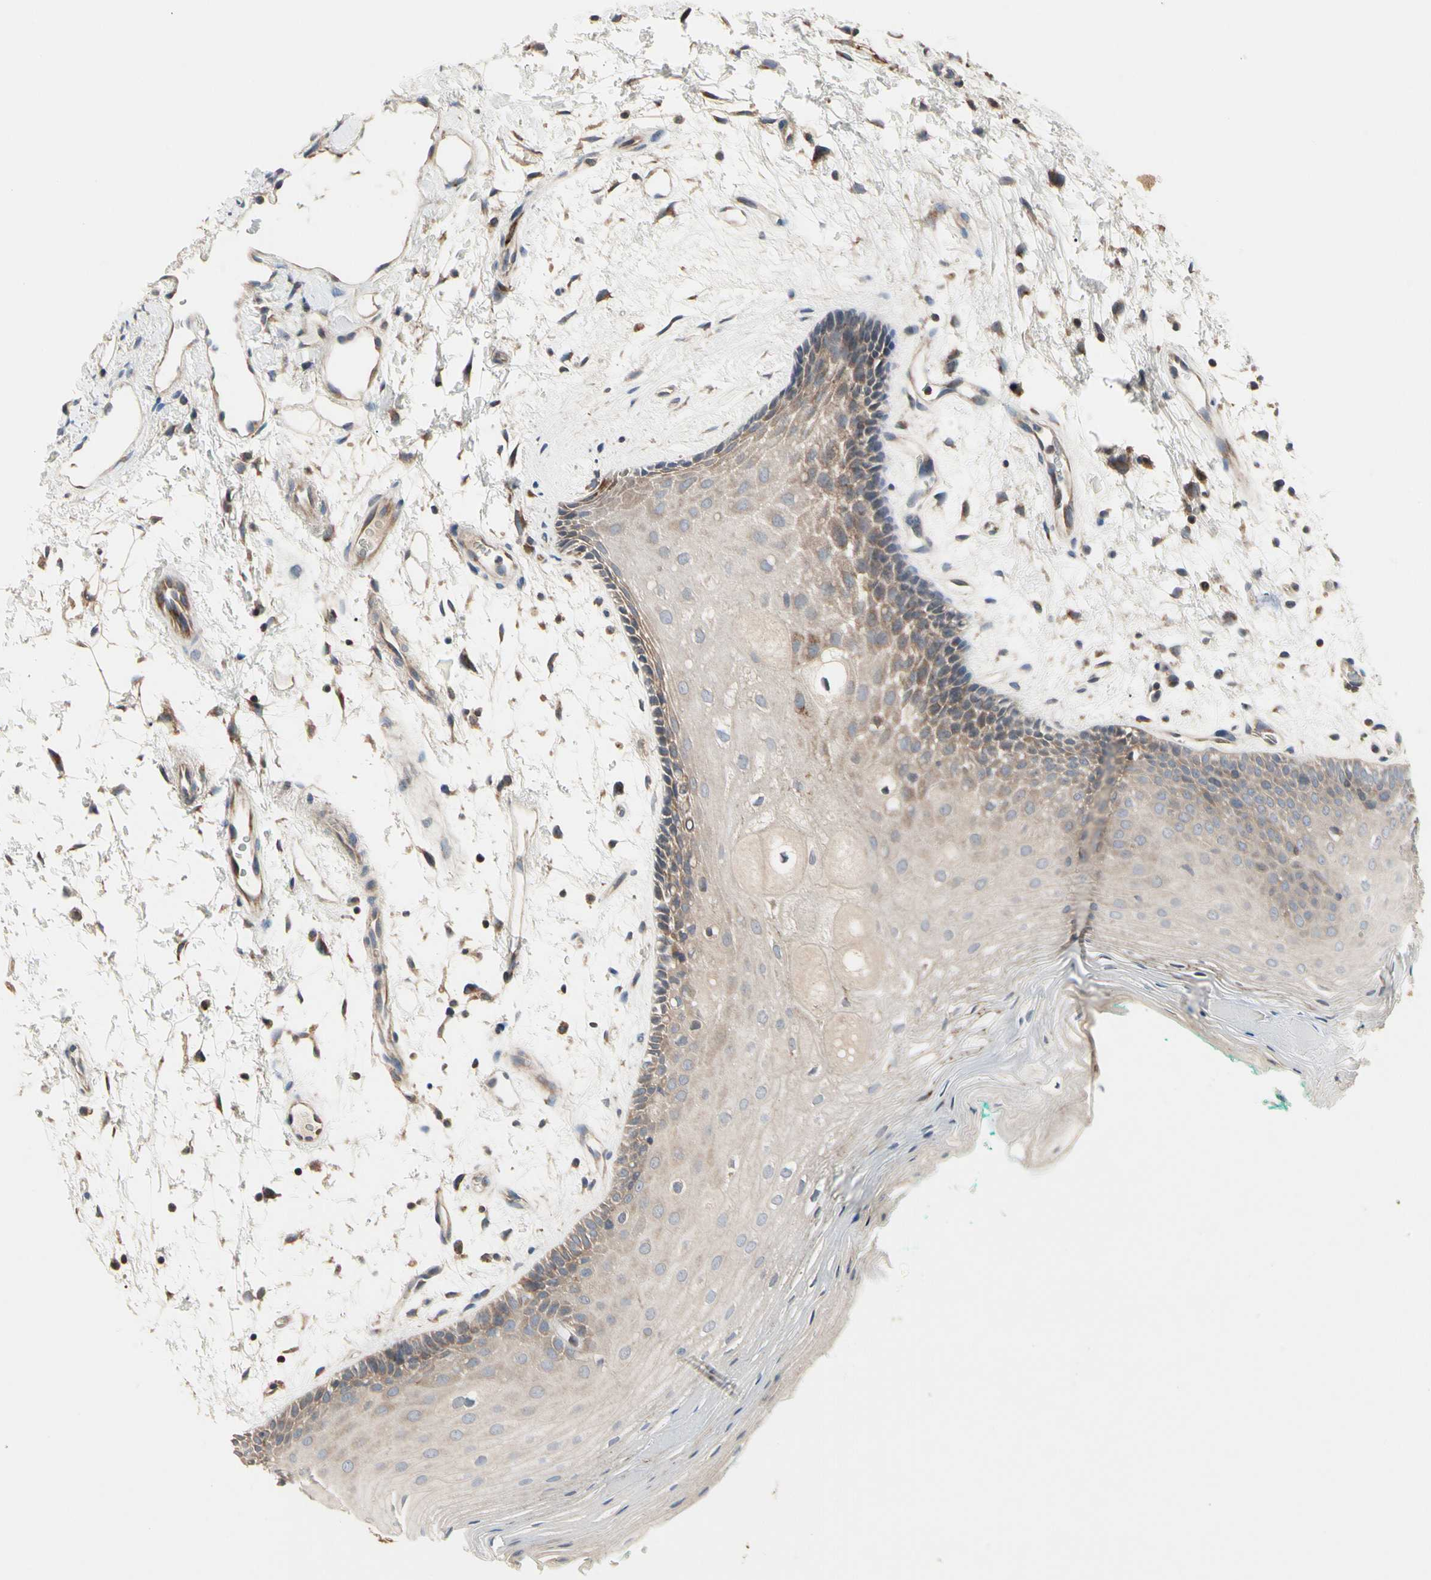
{"staining": {"intensity": "weak", "quantity": ">75%", "location": "cytoplasmic/membranous"}, "tissue": "oral mucosa", "cell_type": "Squamous epithelial cells", "image_type": "normal", "snomed": [{"axis": "morphology", "description": "Normal tissue, NOS"}, {"axis": "topography", "description": "Skeletal muscle"}, {"axis": "topography", "description": "Oral tissue"}, {"axis": "topography", "description": "Peripheral nerve tissue"}], "caption": "DAB (3,3'-diaminobenzidine) immunohistochemical staining of normal oral mucosa shows weak cytoplasmic/membranous protein positivity in approximately >75% of squamous epithelial cells. The staining was performed using DAB to visualize the protein expression in brown, while the nuclei were stained in blue with hematoxylin (Magnification: 20x).", "gene": "MMEL1", "patient": {"sex": "female", "age": 84}}